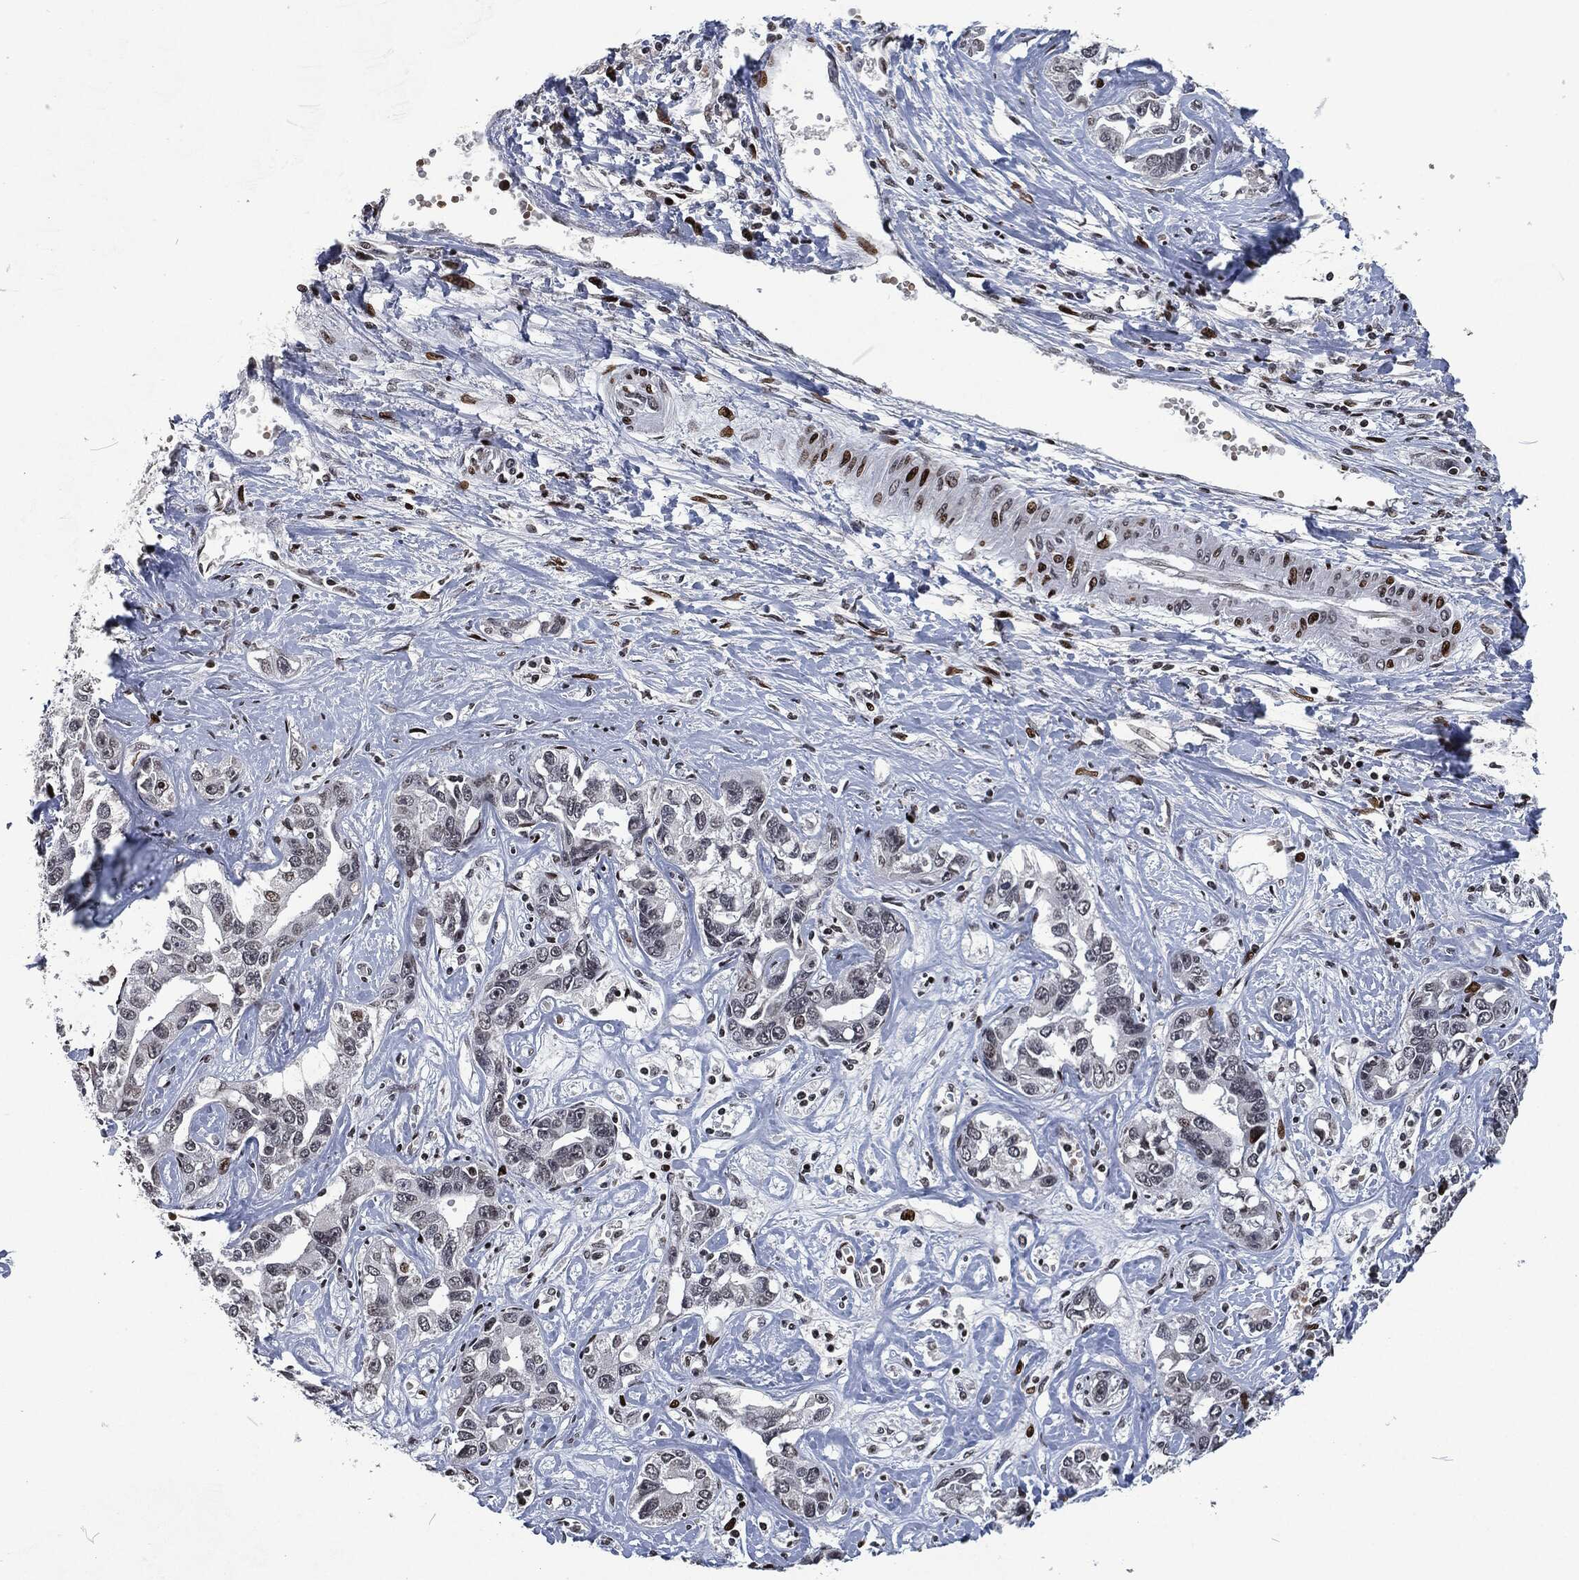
{"staining": {"intensity": "negative", "quantity": "none", "location": "none"}, "tissue": "liver cancer", "cell_type": "Tumor cells", "image_type": "cancer", "snomed": [{"axis": "morphology", "description": "Cholangiocarcinoma"}, {"axis": "topography", "description": "Liver"}], "caption": "Immunohistochemistry micrograph of neoplastic tissue: human liver cancer stained with DAB (3,3'-diaminobenzidine) displays no significant protein expression in tumor cells.", "gene": "EGFR", "patient": {"sex": "male", "age": 59}}